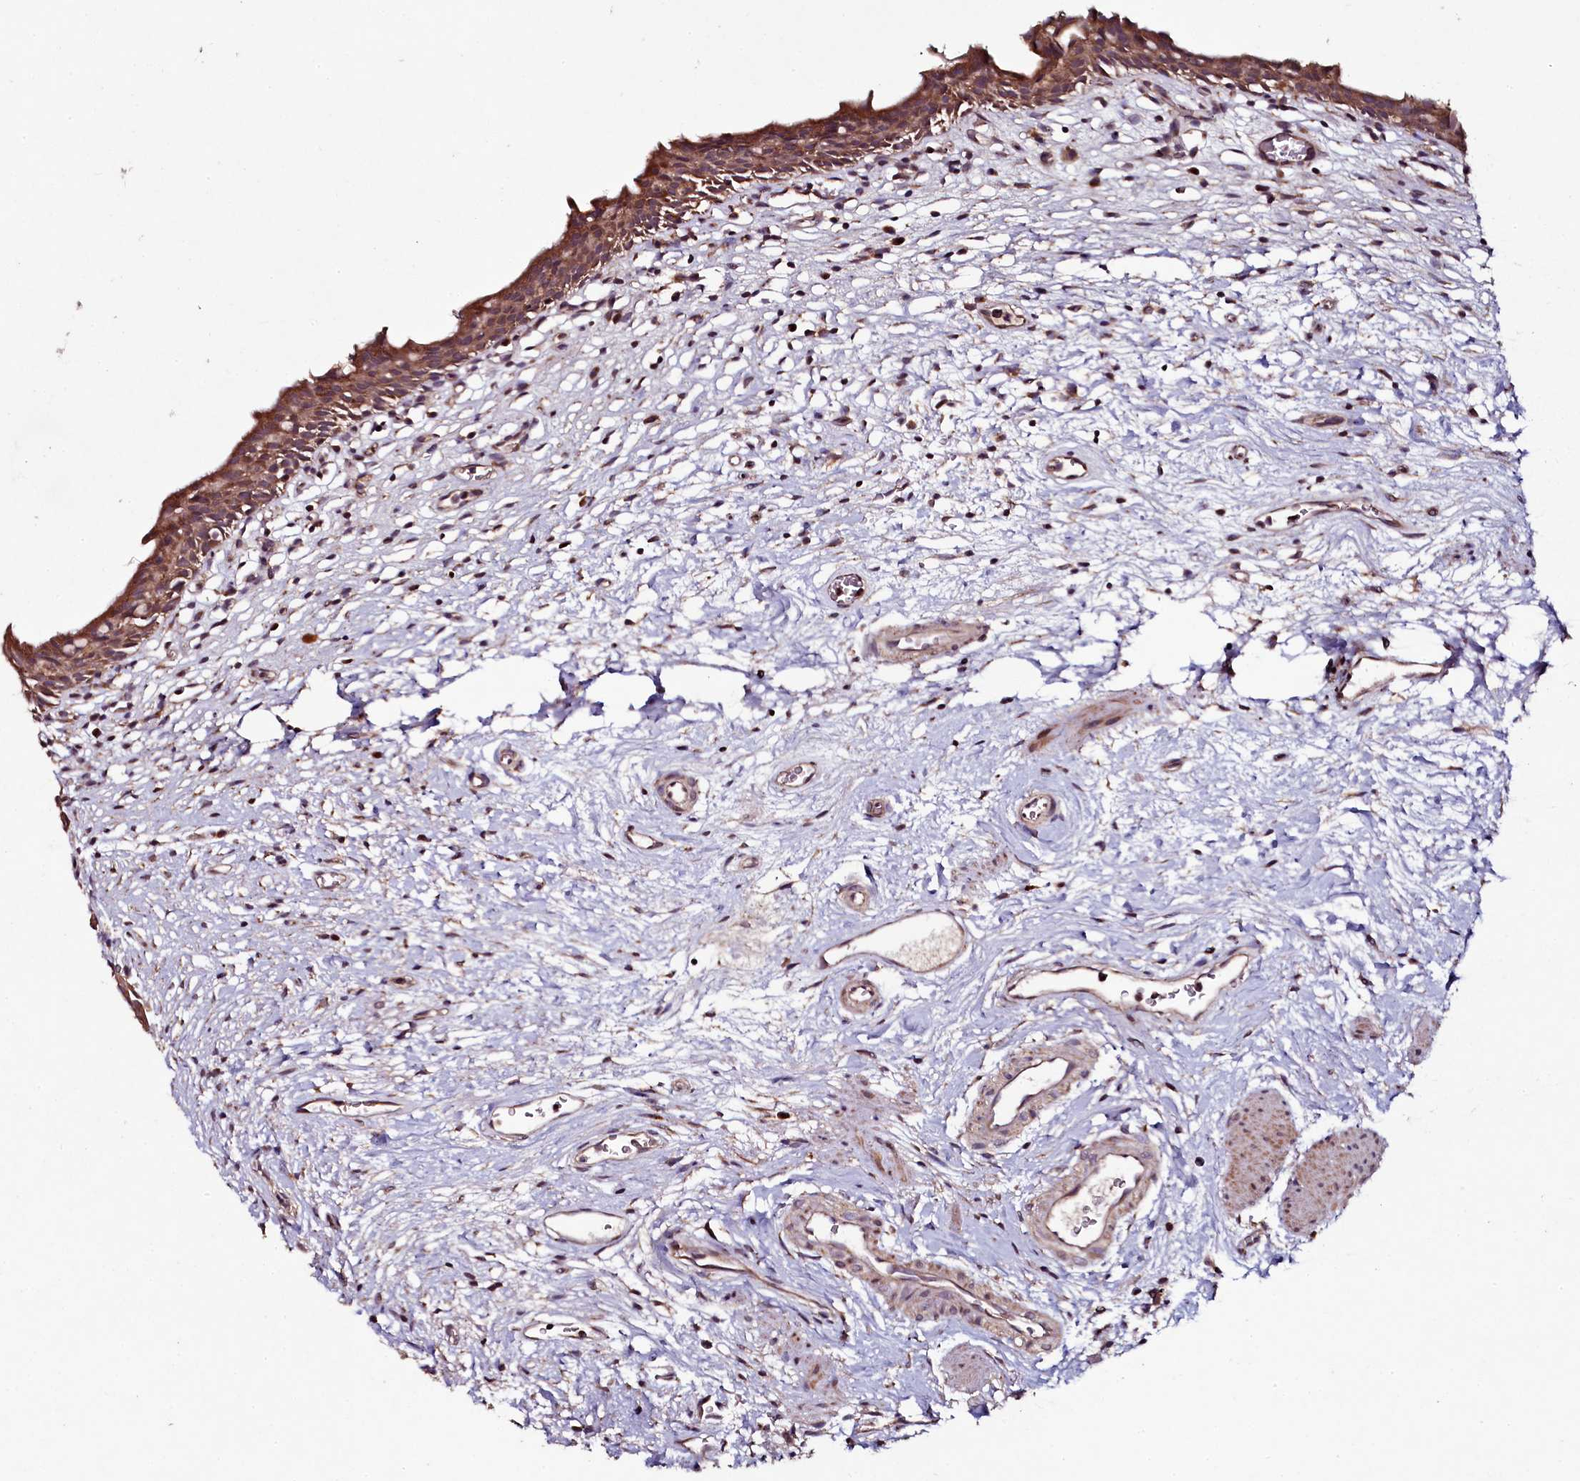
{"staining": {"intensity": "moderate", "quantity": ">75%", "location": "cytoplasmic/membranous"}, "tissue": "urinary bladder", "cell_type": "Urothelial cells", "image_type": "normal", "snomed": [{"axis": "morphology", "description": "Normal tissue, NOS"}, {"axis": "morphology", "description": "Inflammation, NOS"}, {"axis": "topography", "description": "Urinary bladder"}], "caption": "Immunohistochemistry (IHC) of normal urinary bladder shows medium levels of moderate cytoplasmic/membranous positivity in approximately >75% of urothelial cells. (IHC, brightfield microscopy, high magnification).", "gene": "SEC24C", "patient": {"sex": "male", "age": 63}}